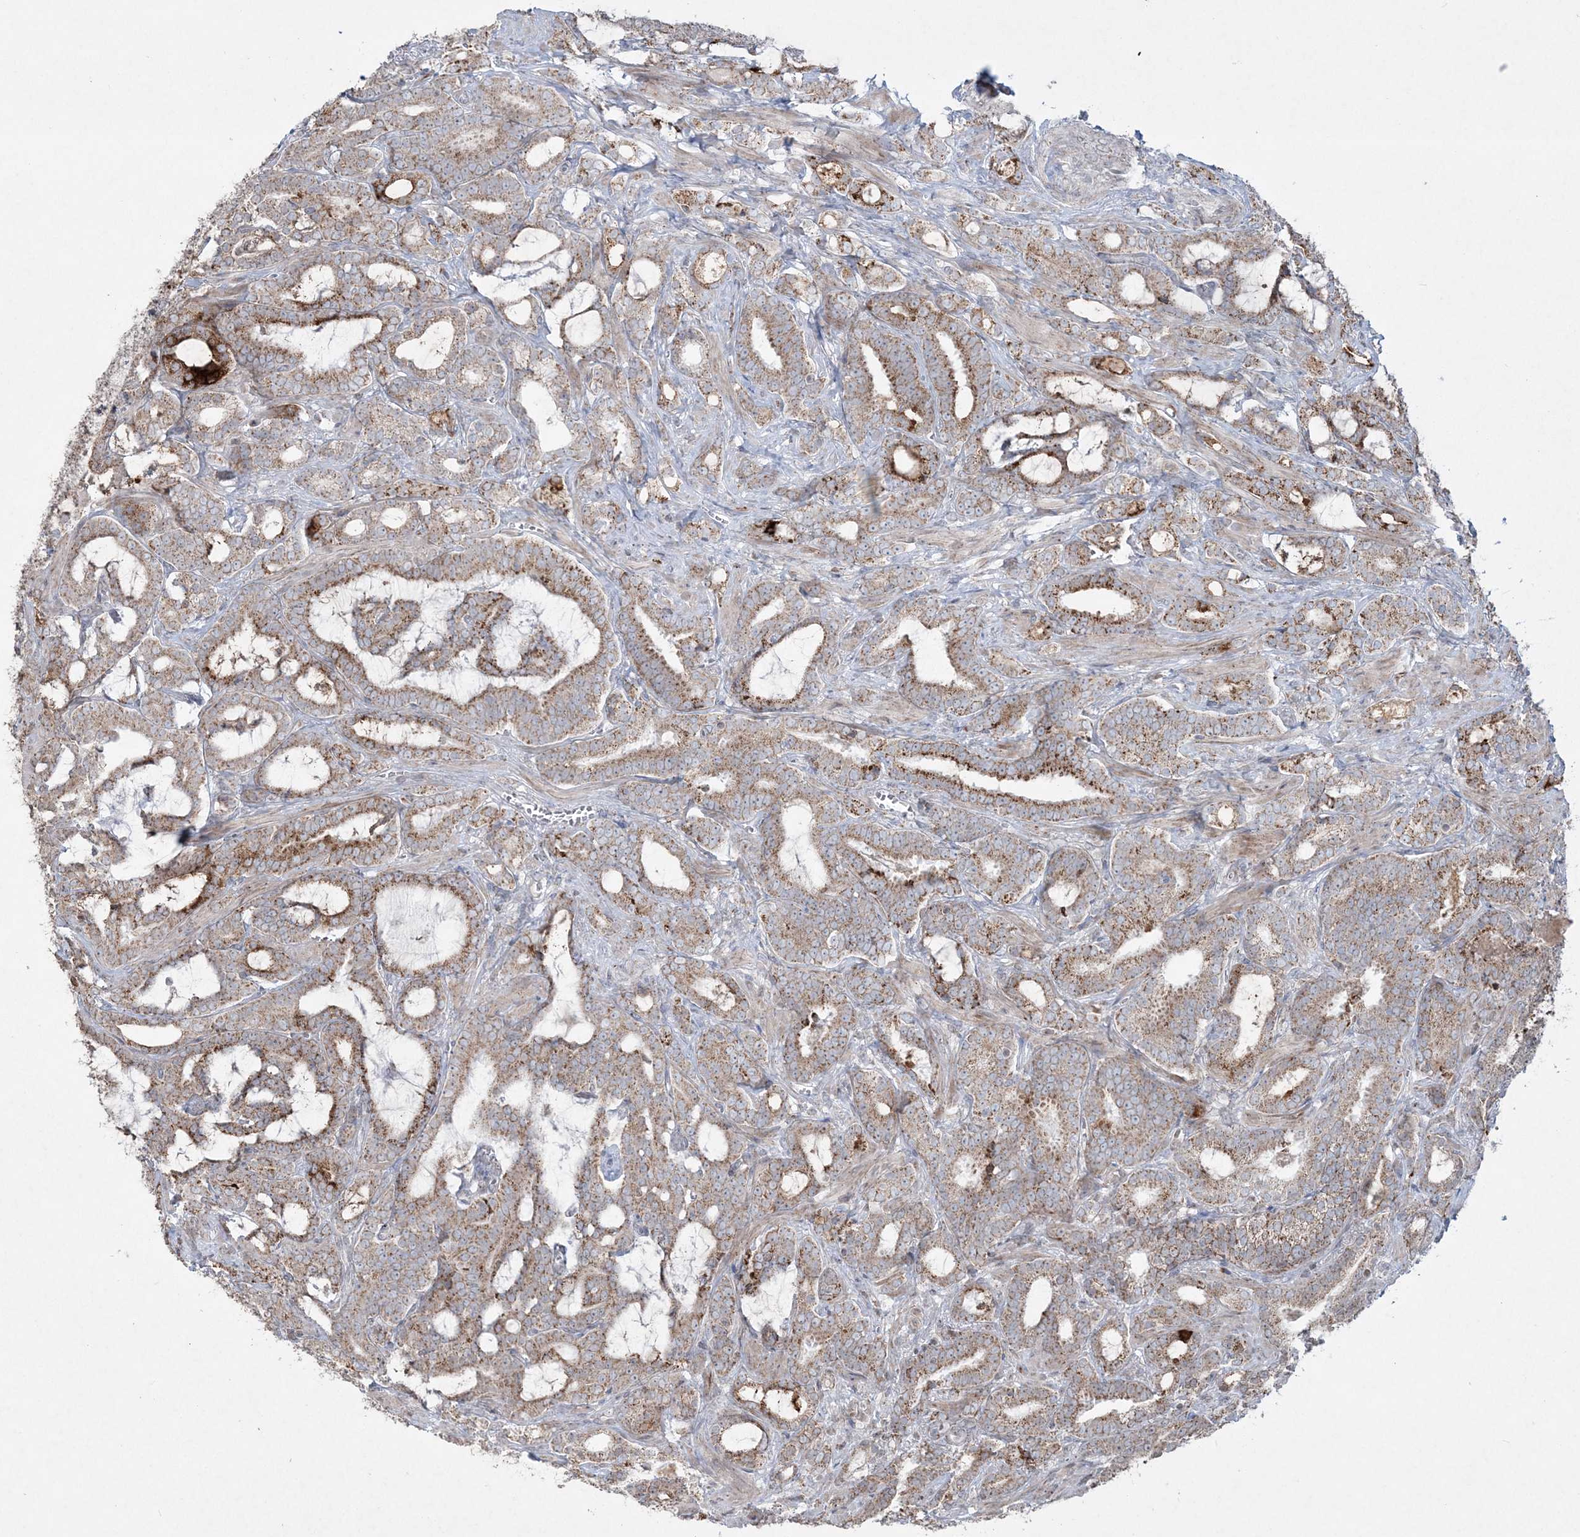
{"staining": {"intensity": "strong", "quantity": "<25%", "location": "cytoplasmic/membranous"}, "tissue": "prostate cancer", "cell_type": "Tumor cells", "image_type": "cancer", "snomed": [{"axis": "morphology", "description": "Adenocarcinoma, High grade"}, {"axis": "topography", "description": "Prostate and seminal vesicle, NOS"}], "caption": "The image demonstrates immunohistochemical staining of prostate cancer (high-grade adenocarcinoma). There is strong cytoplasmic/membranous staining is identified in approximately <25% of tumor cells.", "gene": "TTC7A", "patient": {"sex": "male", "age": 67}}